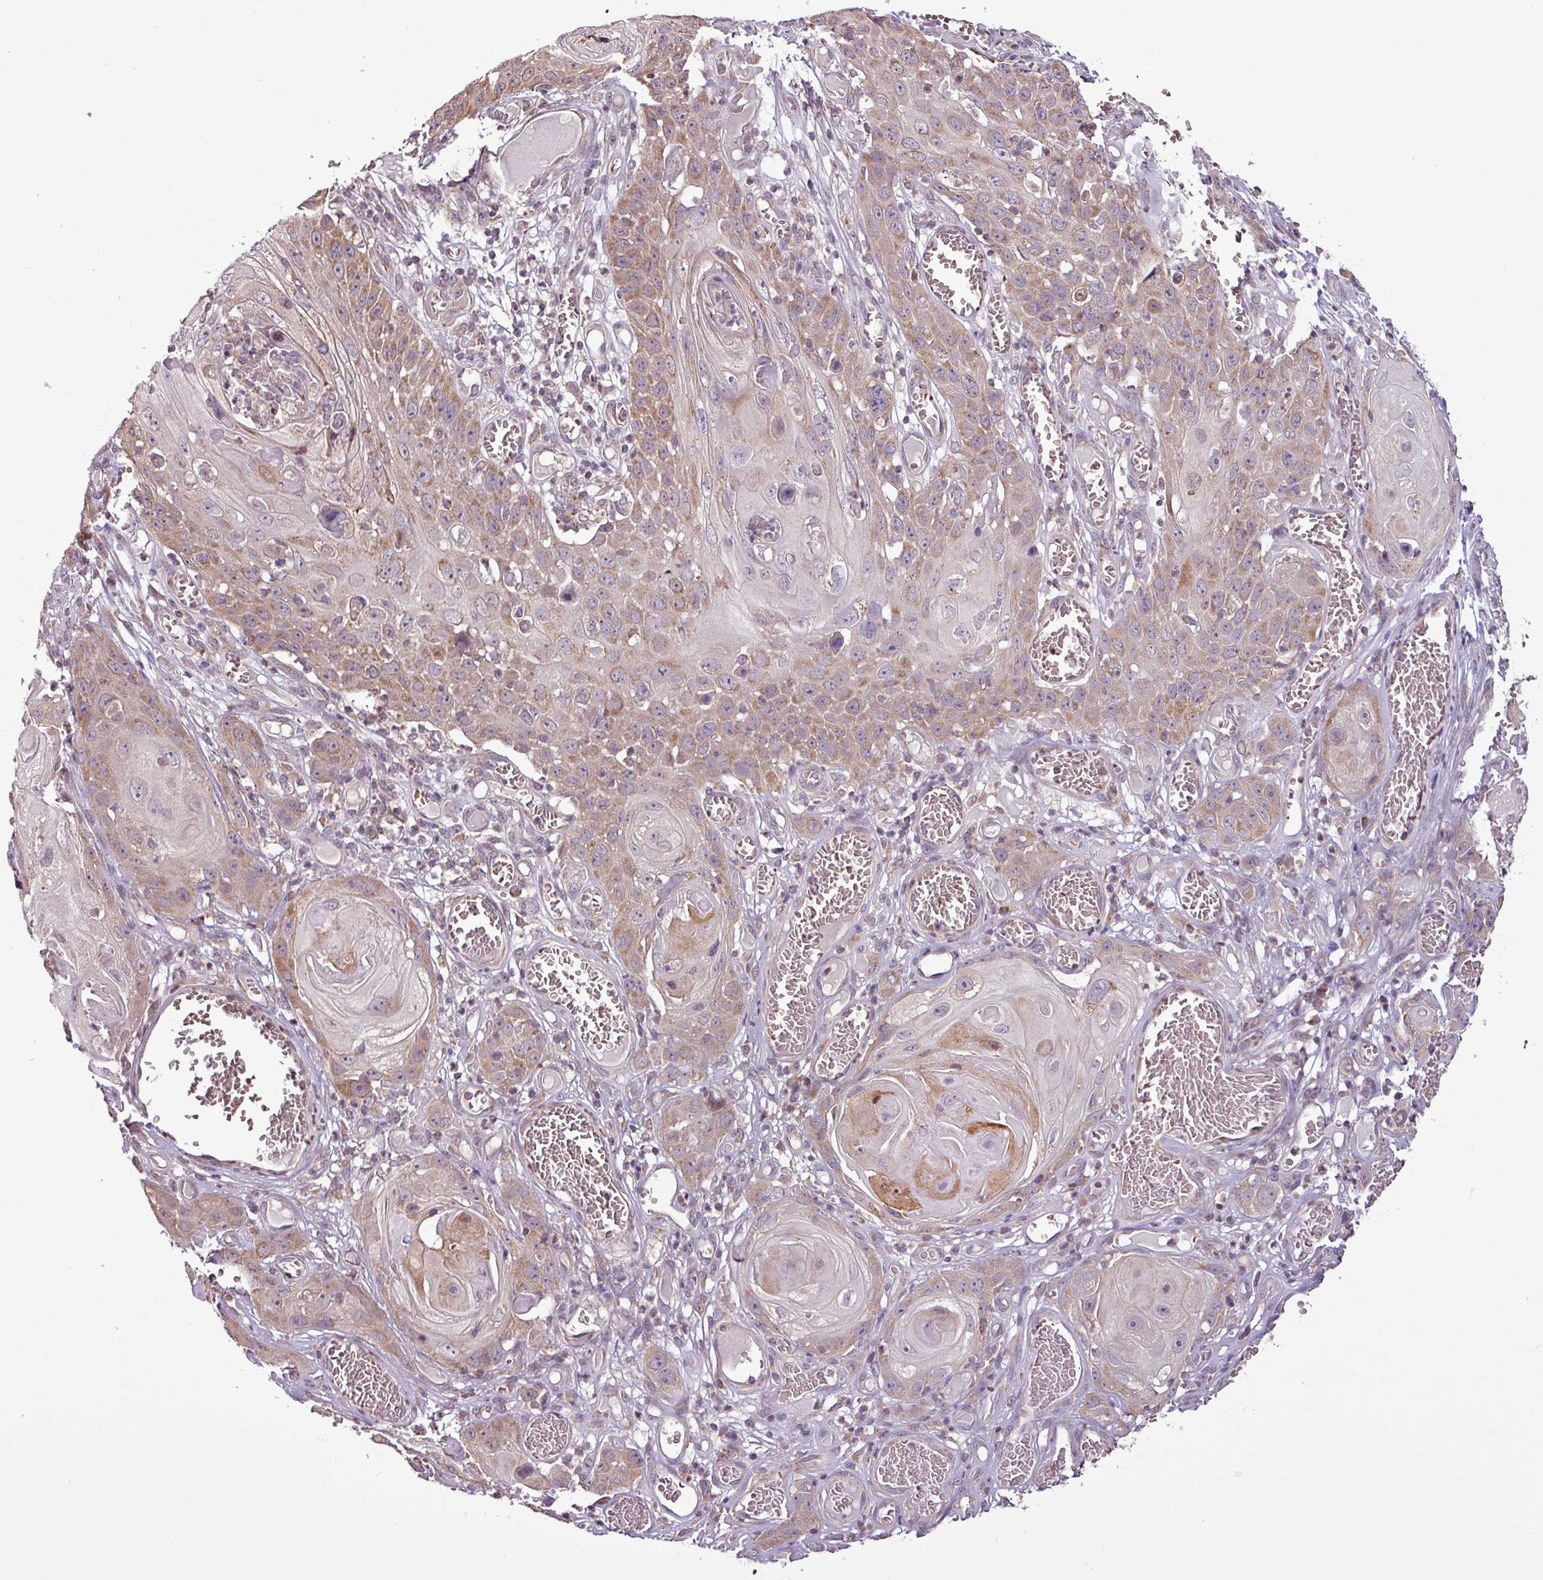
{"staining": {"intensity": "moderate", "quantity": ">75%", "location": "cytoplasmic/membranous"}, "tissue": "skin cancer", "cell_type": "Tumor cells", "image_type": "cancer", "snomed": [{"axis": "morphology", "description": "Squamous cell carcinoma, NOS"}, {"axis": "topography", "description": "Skin"}], "caption": "Protein expression by immunohistochemistry (IHC) shows moderate cytoplasmic/membranous expression in about >75% of tumor cells in squamous cell carcinoma (skin).", "gene": "MCTP2", "patient": {"sex": "male", "age": 55}}